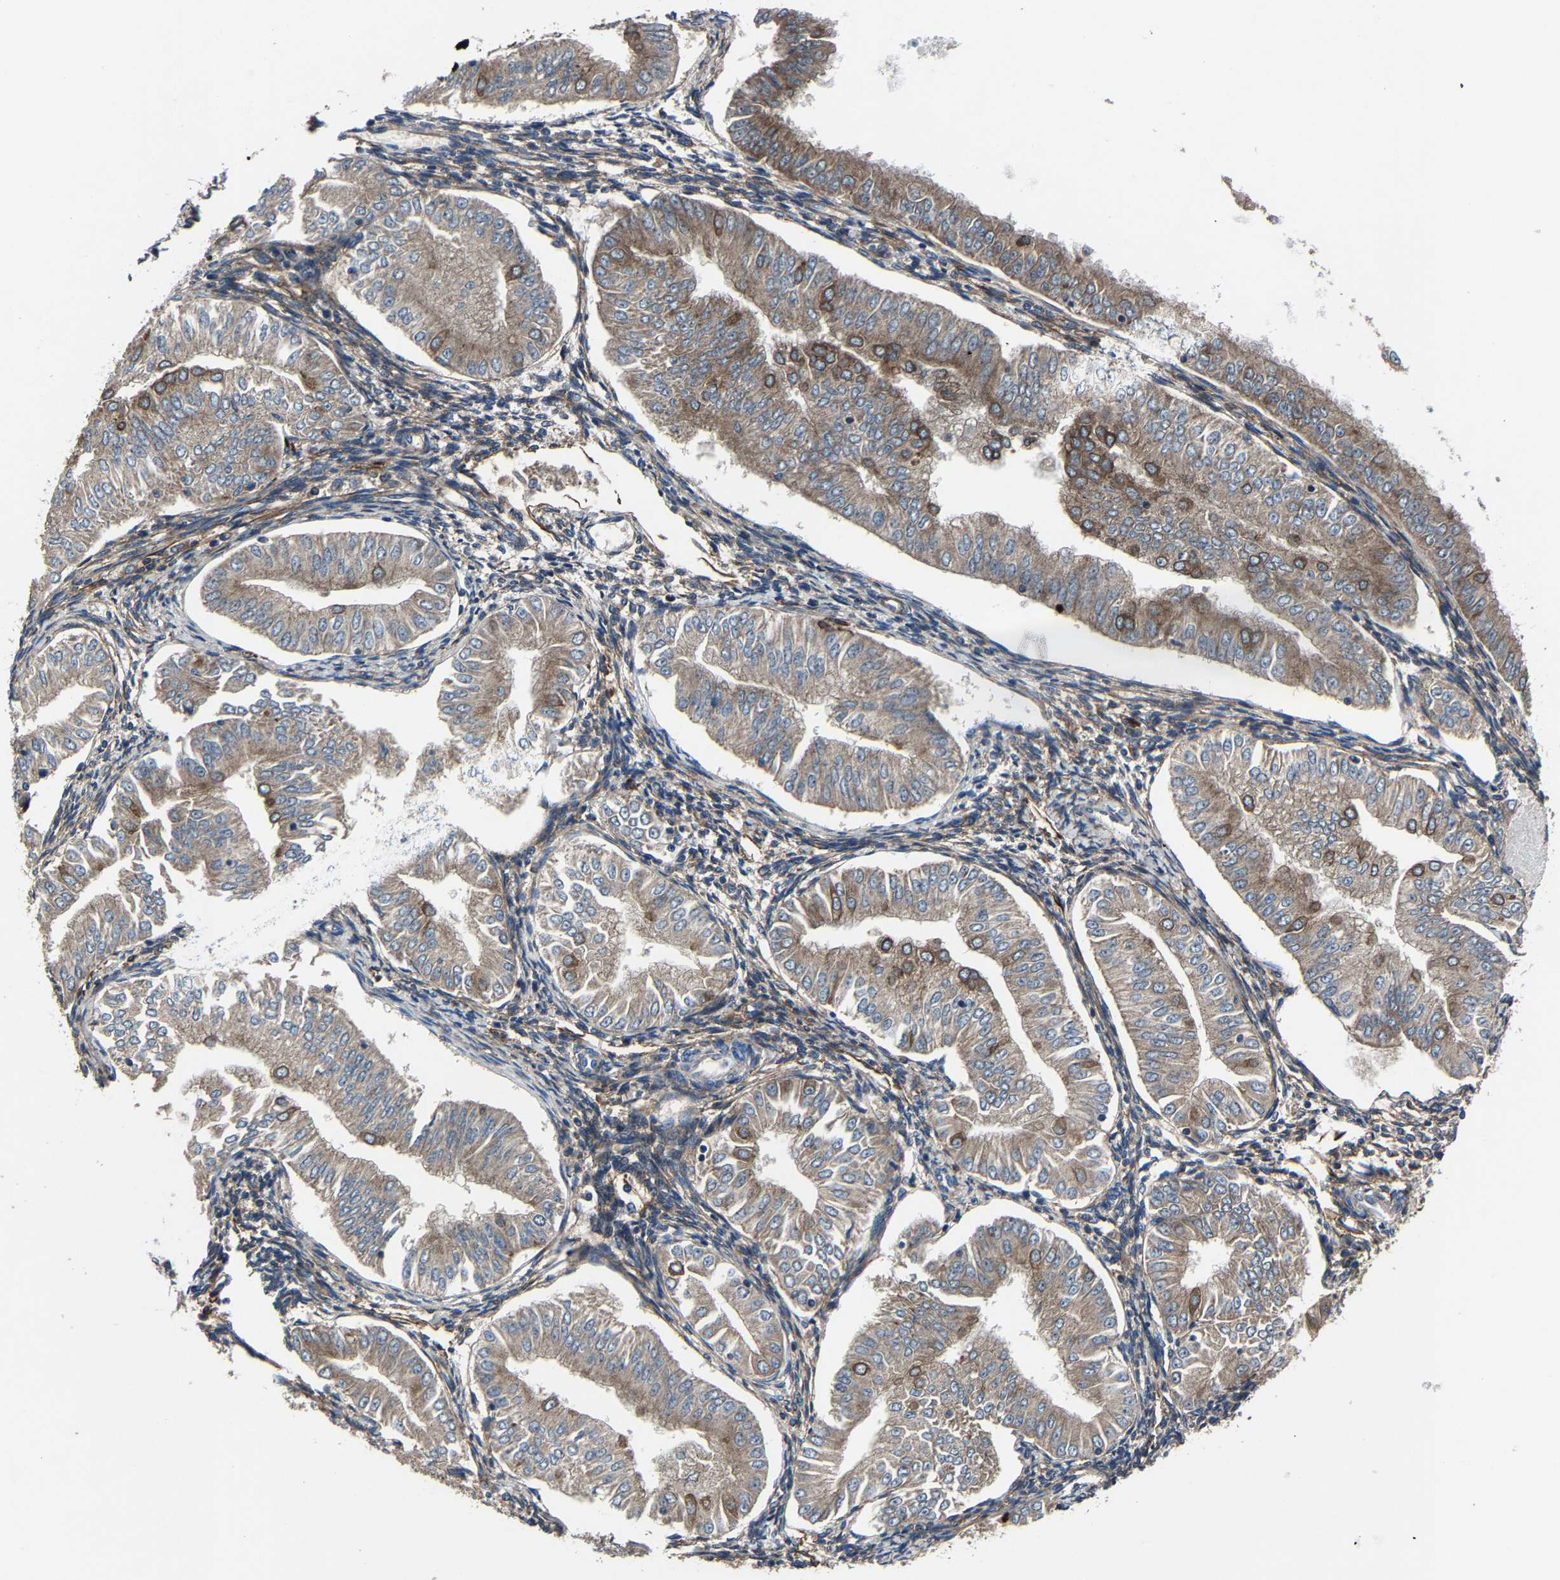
{"staining": {"intensity": "moderate", "quantity": ">75%", "location": "cytoplasmic/membranous"}, "tissue": "endometrial cancer", "cell_type": "Tumor cells", "image_type": "cancer", "snomed": [{"axis": "morphology", "description": "Normal tissue, NOS"}, {"axis": "morphology", "description": "Adenocarcinoma, NOS"}, {"axis": "topography", "description": "Endometrium"}], "caption": "Moderate cytoplasmic/membranous staining for a protein is present in approximately >75% of tumor cells of endometrial cancer (adenocarcinoma) using IHC.", "gene": "KIAA1958", "patient": {"sex": "female", "age": 53}}